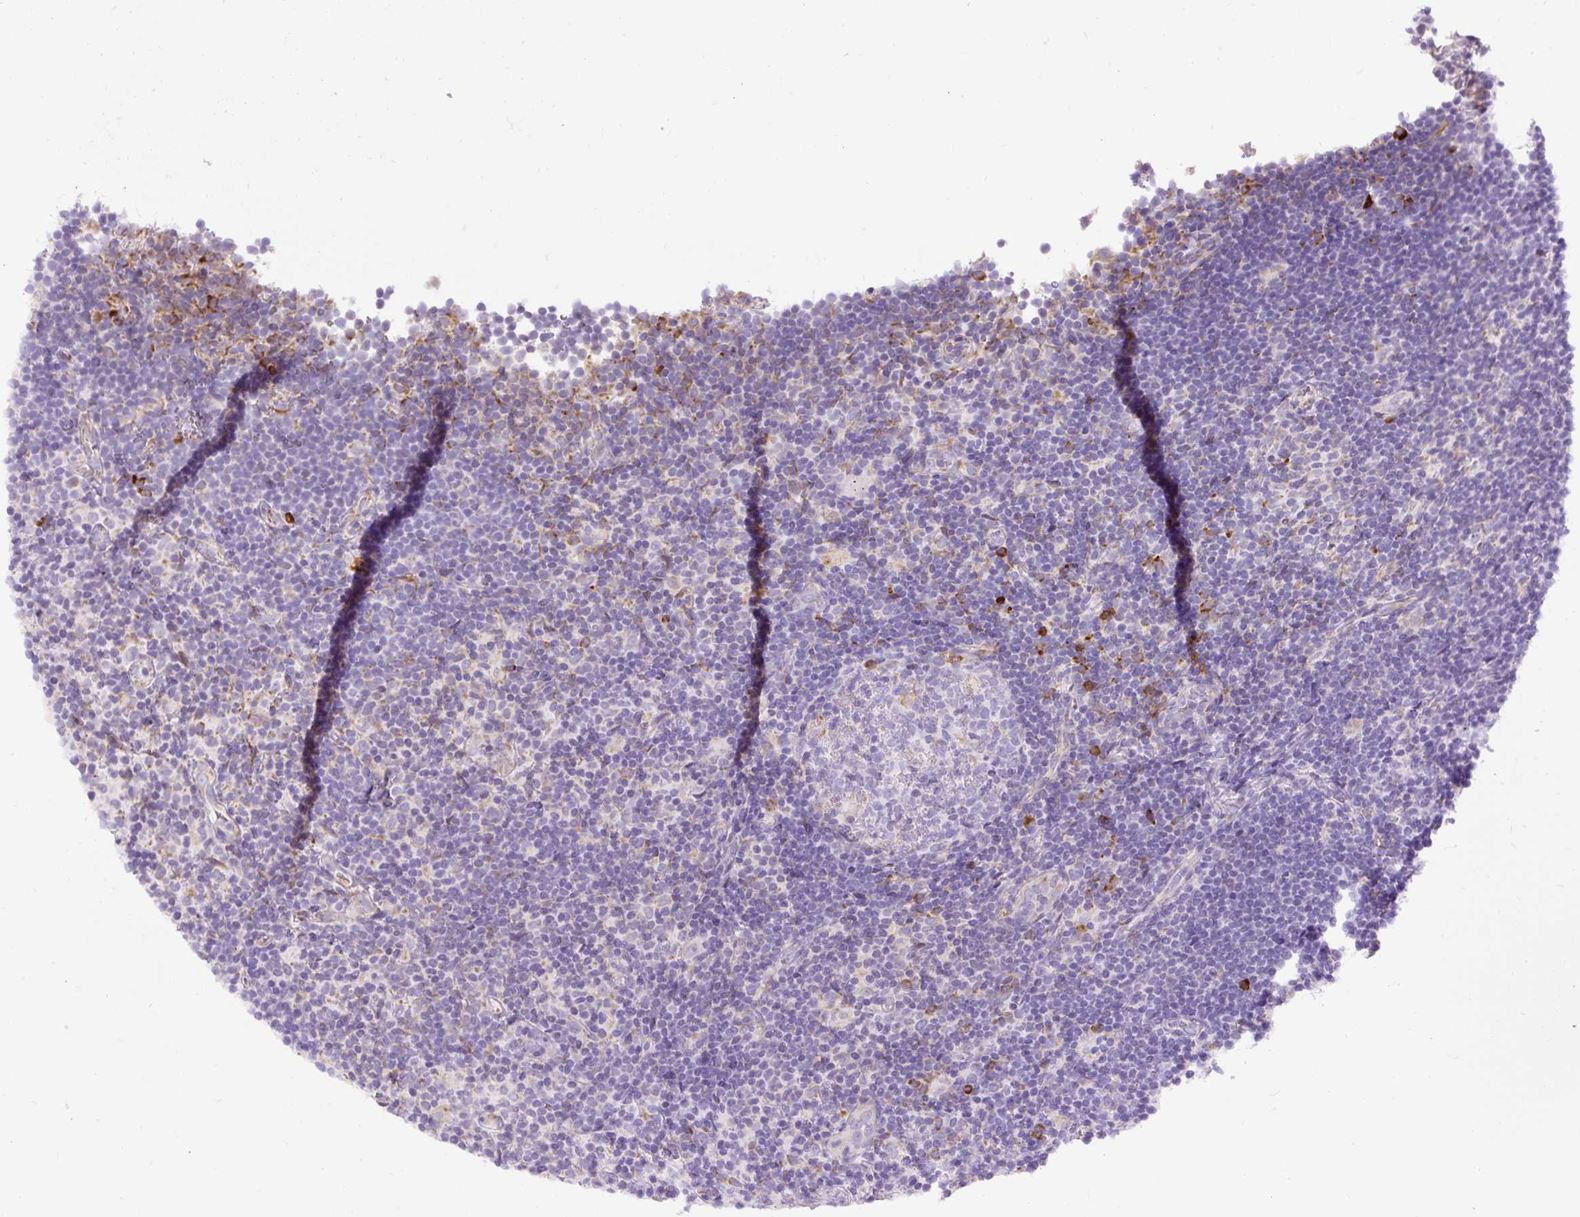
{"staining": {"intensity": "negative", "quantity": "none", "location": "none"}, "tissue": "lymphoma", "cell_type": "Tumor cells", "image_type": "cancer", "snomed": [{"axis": "morphology", "description": "Hodgkin's disease, NOS"}, {"axis": "topography", "description": "Lymph node"}], "caption": "High magnification brightfield microscopy of lymphoma stained with DAB (3,3'-diaminobenzidine) (brown) and counterstained with hematoxylin (blue): tumor cells show no significant positivity. (Stains: DAB (3,3'-diaminobenzidine) IHC with hematoxylin counter stain, Microscopy: brightfield microscopy at high magnification).", "gene": "DDOST", "patient": {"sex": "female", "age": 57}}